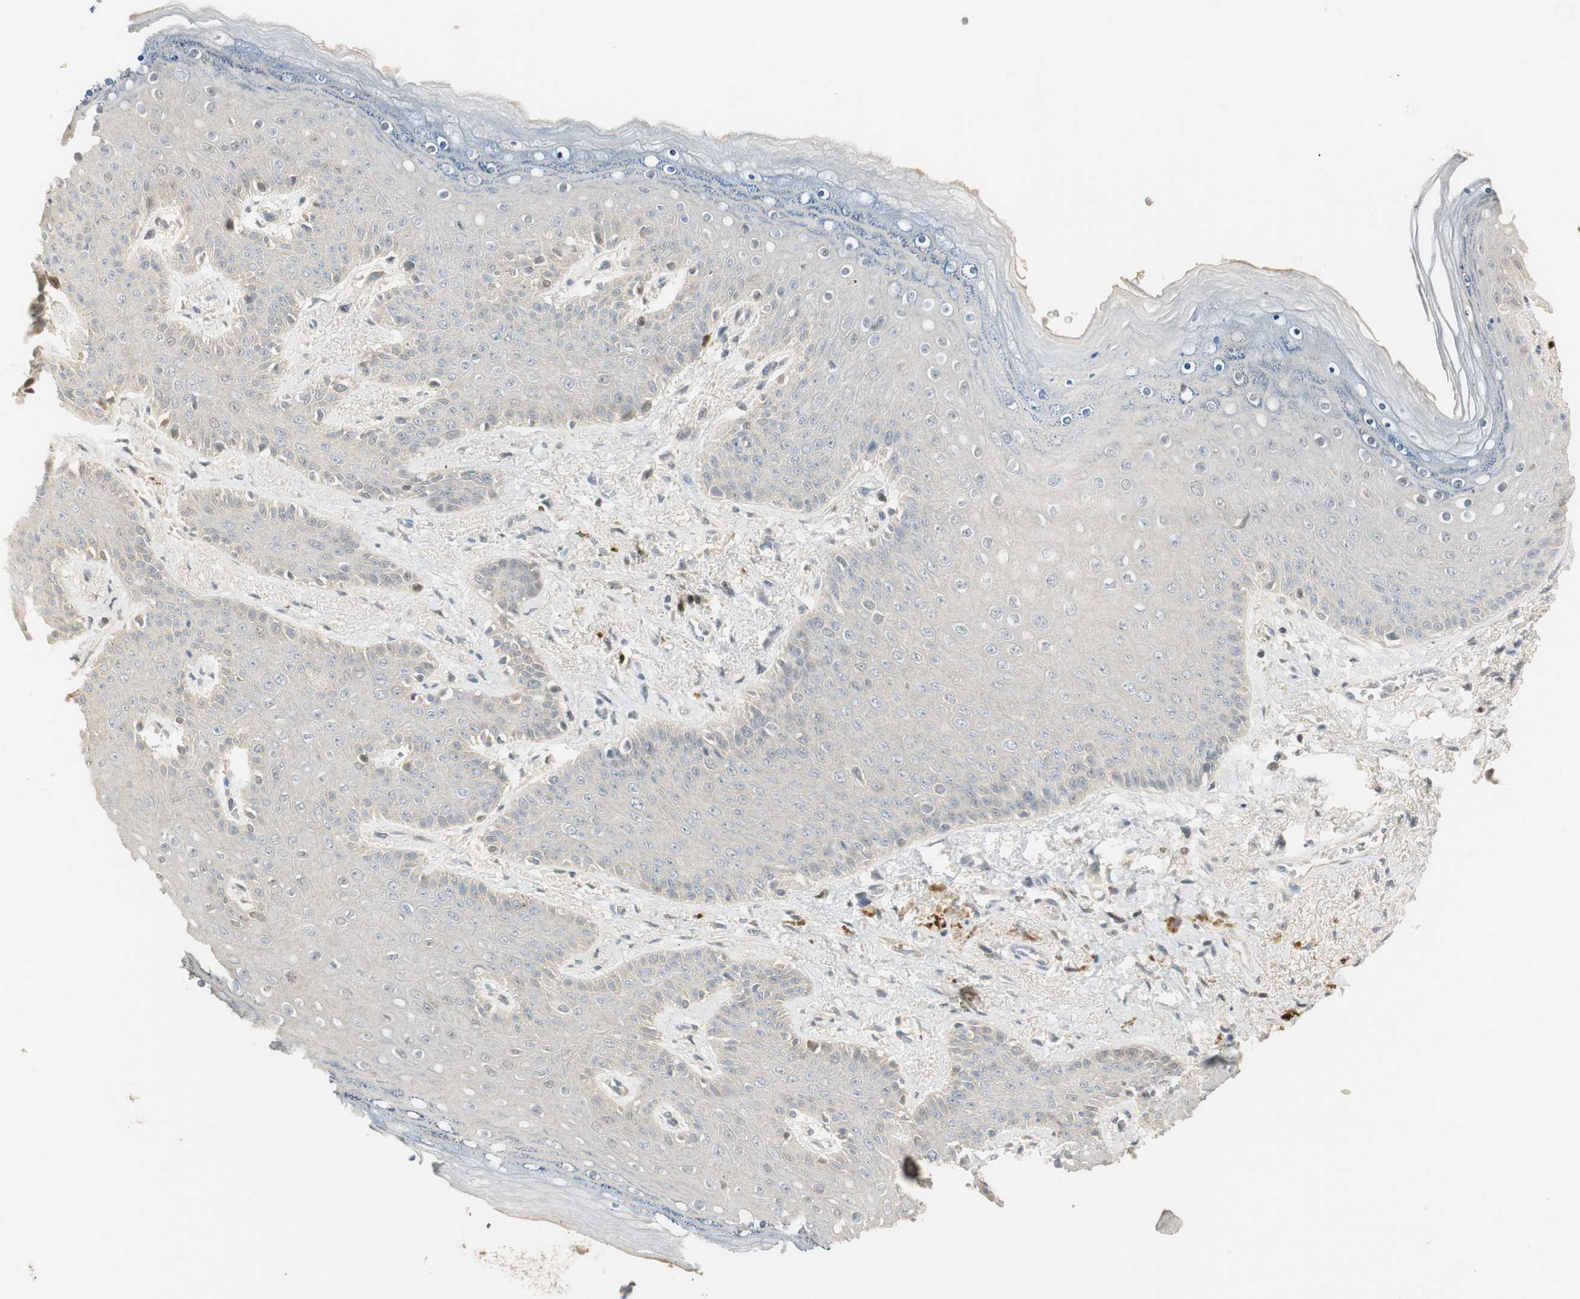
{"staining": {"intensity": "weak", "quantity": "<25%", "location": "cytoplasmic/membranous"}, "tissue": "skin", "cell_type": "Epidermal cells", "image_type": "normal", "snomed": [{"axis": "morphology", "description": "Normal tissue, NOS"}, {"axis": "topography", "description": "Anal"}], "caption": "Epidermal cells are negative for brown protein staining in unremarkable skin. (Stains: DAB immunohistochemistry with hematoxylin counter stain, Microscopy: brightfield microscopy at high magnification).", "gene": "RUNX2", "patient": {"sex": "female", "age": 46}}